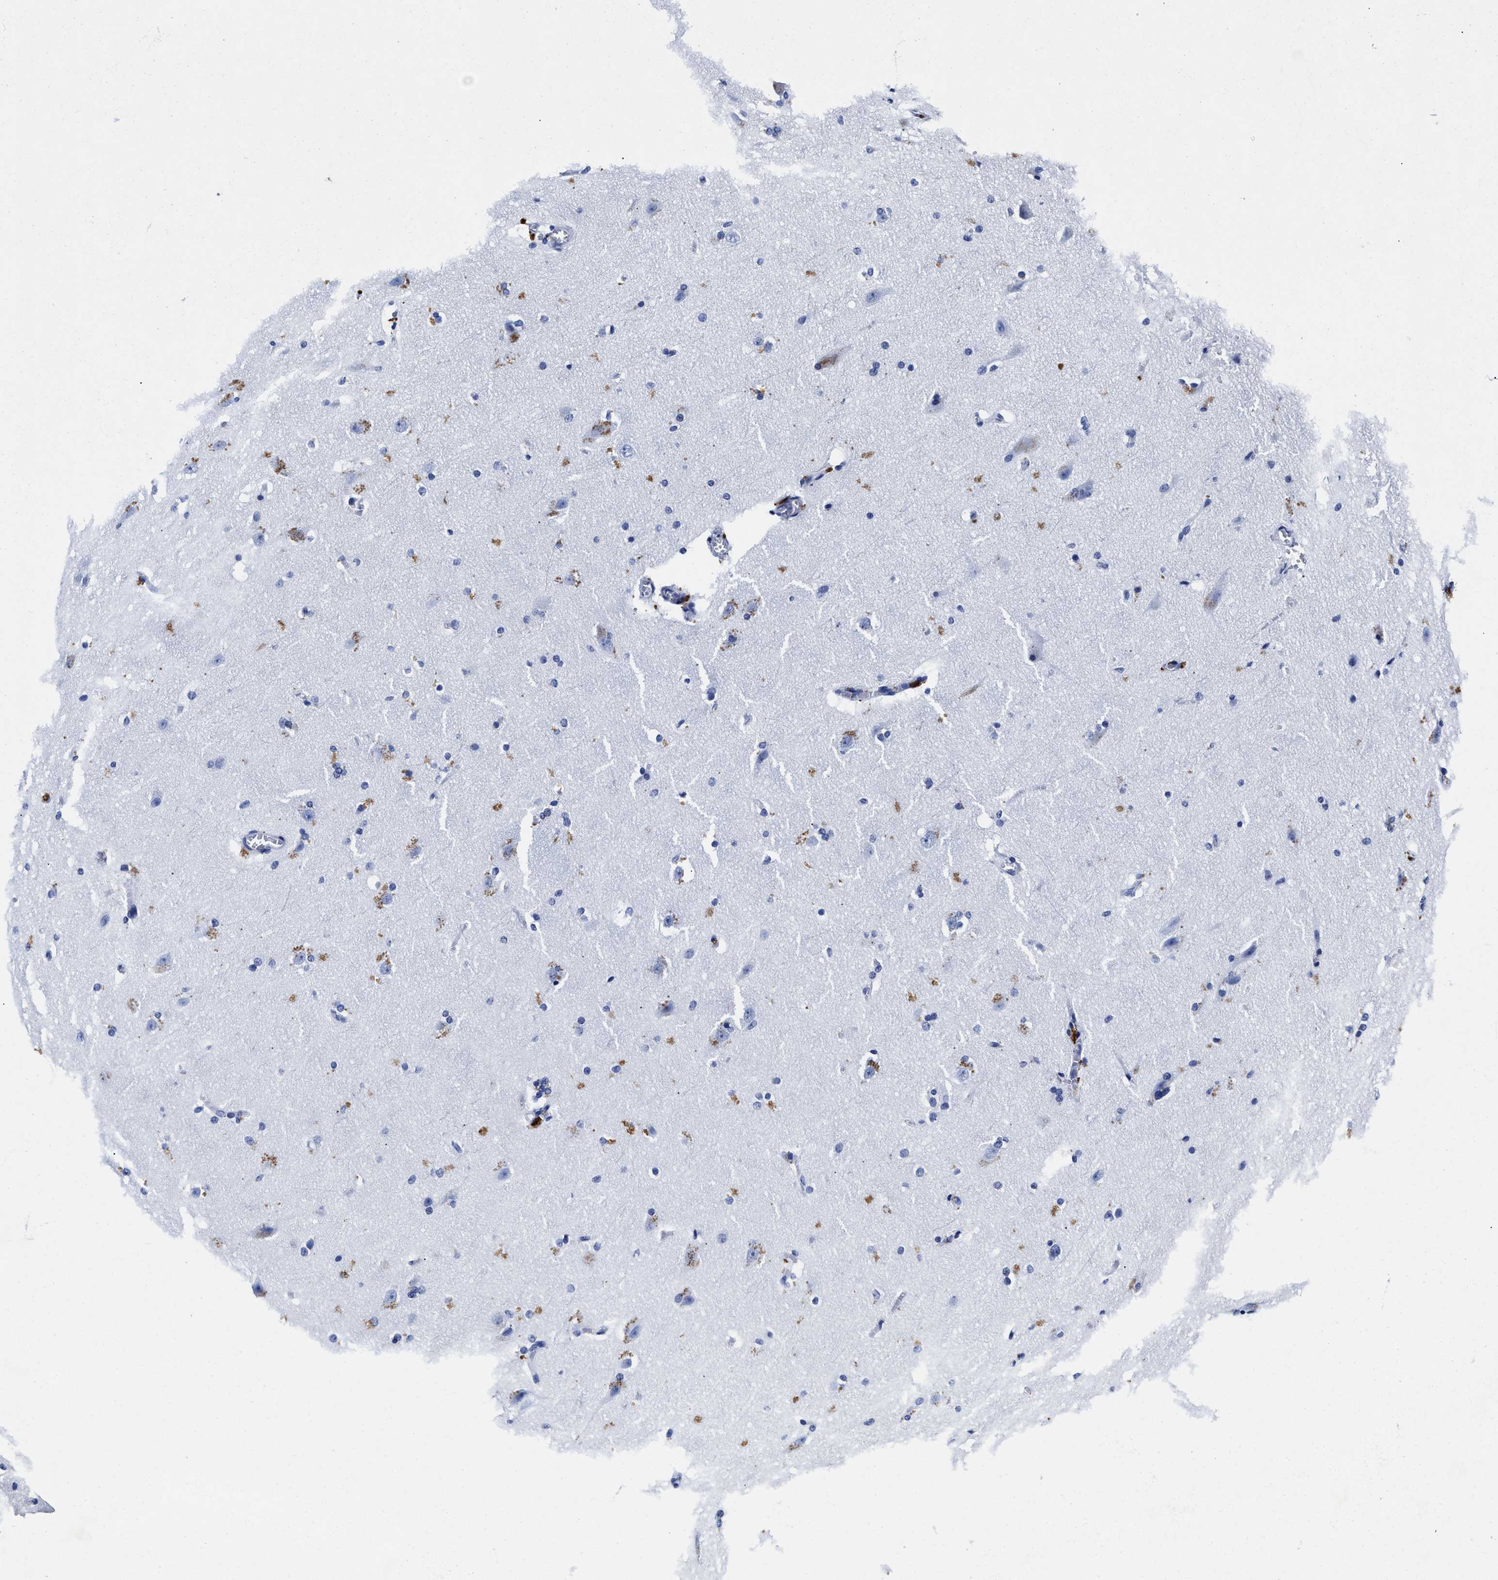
{"staining": {"intensity": "negative", "quantity": "none", "location": "none"}, "tissue": "cerebral cortex", "cell_type": "Endothelial cells", "image_type": "normal", "snomed": [{"axis": "morphology", "description": "Normal tissue, NOS"}, {"axis": "topography", "description": "Cerebral cortex"}, {"axis": "topography", "description": "Hippocampus"}], "caption": "Micrograph shows no significant protein expression in endothelial cells of normal cerebral cortex. The staining was performed using DAB (3,3'-diaminobenzidine) to visualize the protein expression in brown, while the nuclei were stained in blue with hematoxylin (Magnification: 20x).", "gene": "LRRC8E", "patient": {"sex": "female", "age": 19}}